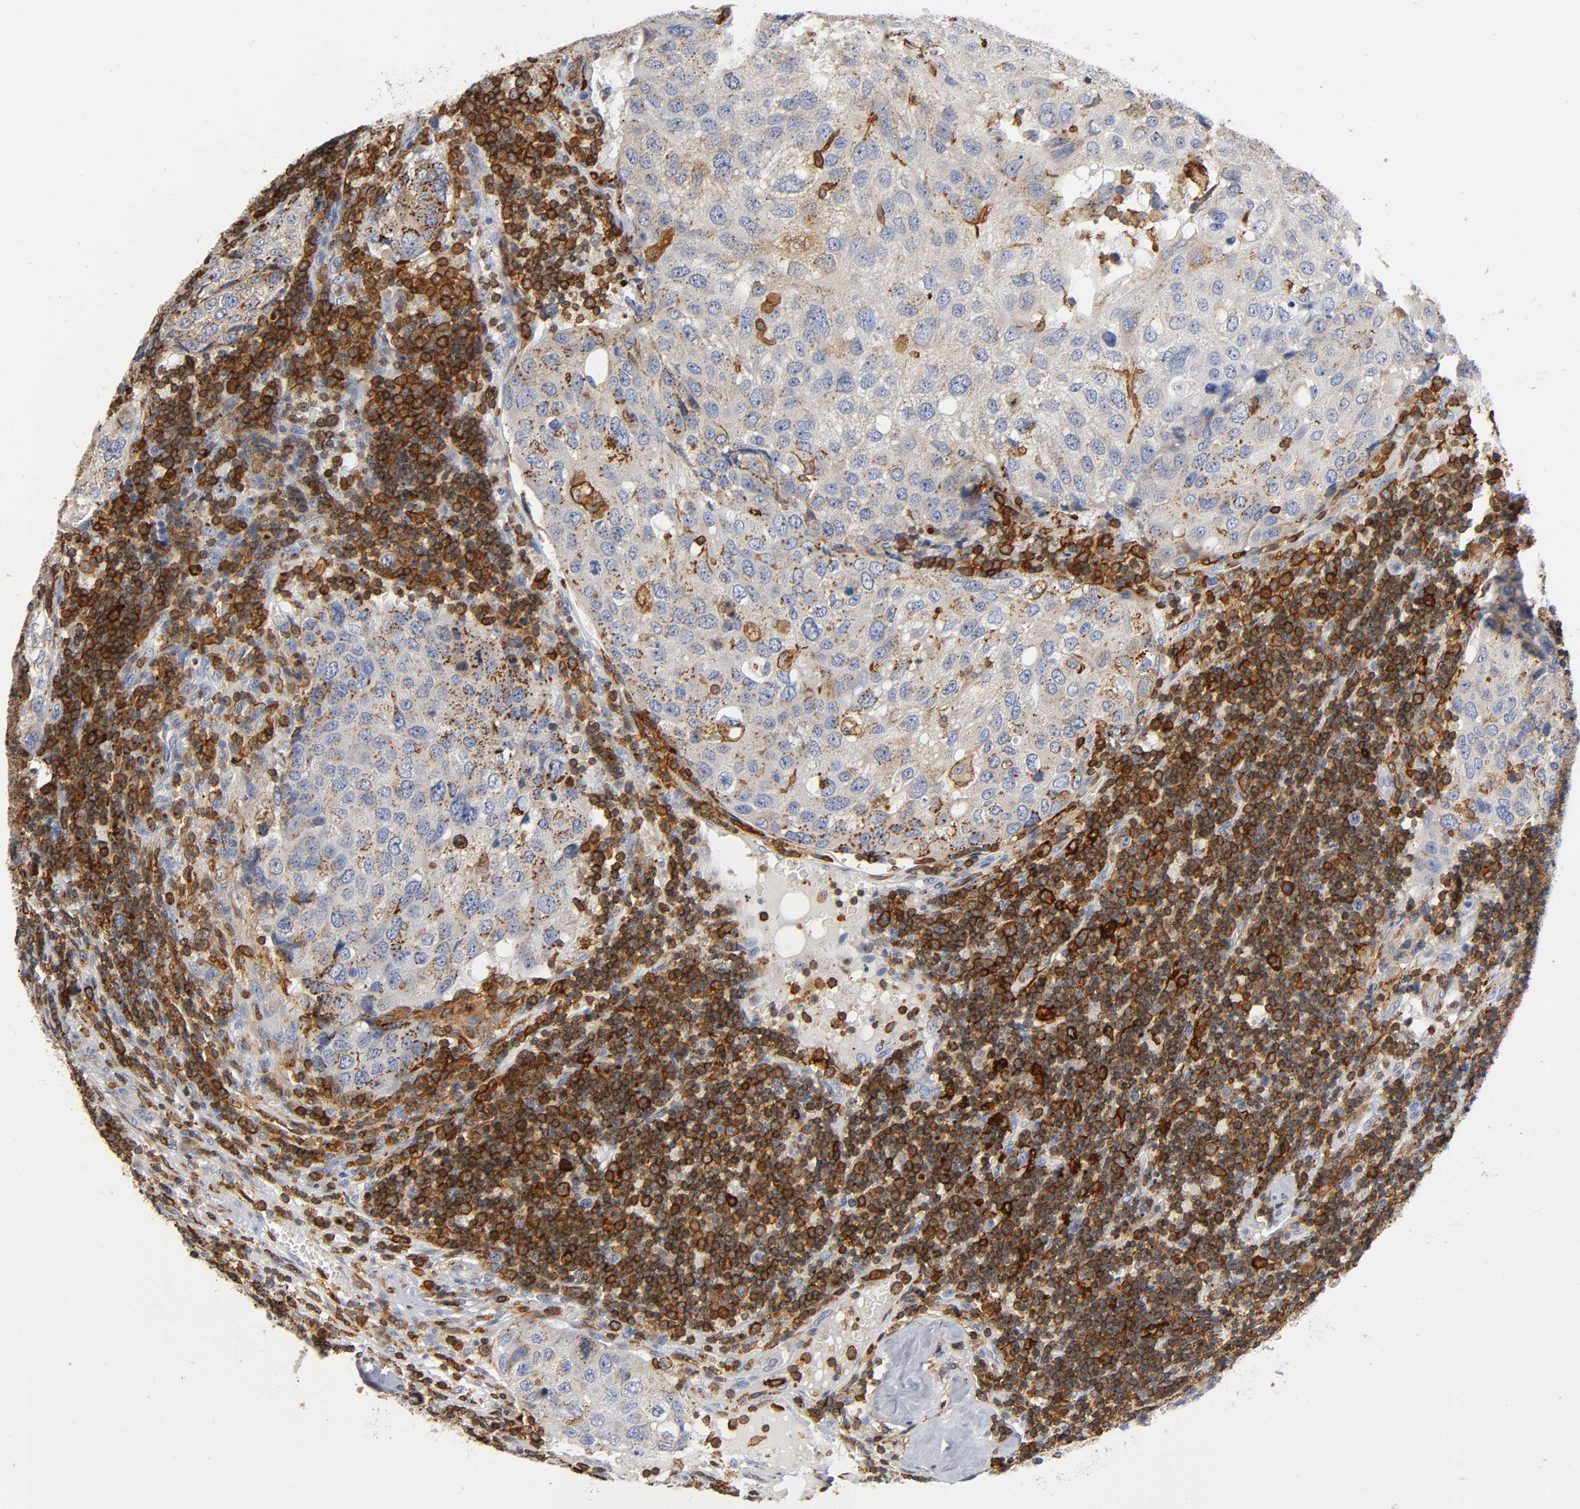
{"staining": {"intensity": "moderate", "quantity": "25%-75%", "location": "cytoplasmic/membranous"}, "tissue": "urothelial cancer", "cell_type": "Tumor cells", "image_type": "cancer", "snomed": [{"axis": "morphology", "description": "Urothelial carcinoma, High grade"}, {"axis": "topography", "description": "Lymph node"}, {"axis": "topography", "description": "Urinary bladder"}], "caption": "Moderate cytoplasmic/membranous protein expression is identified in about 25%-75% of tumor cells in urothelial cancer. Ihc stains the protein in brown and the nuclei are stained blue.", "gene": "CAPN10", "patient": {"sex": "male", "age": 51}}